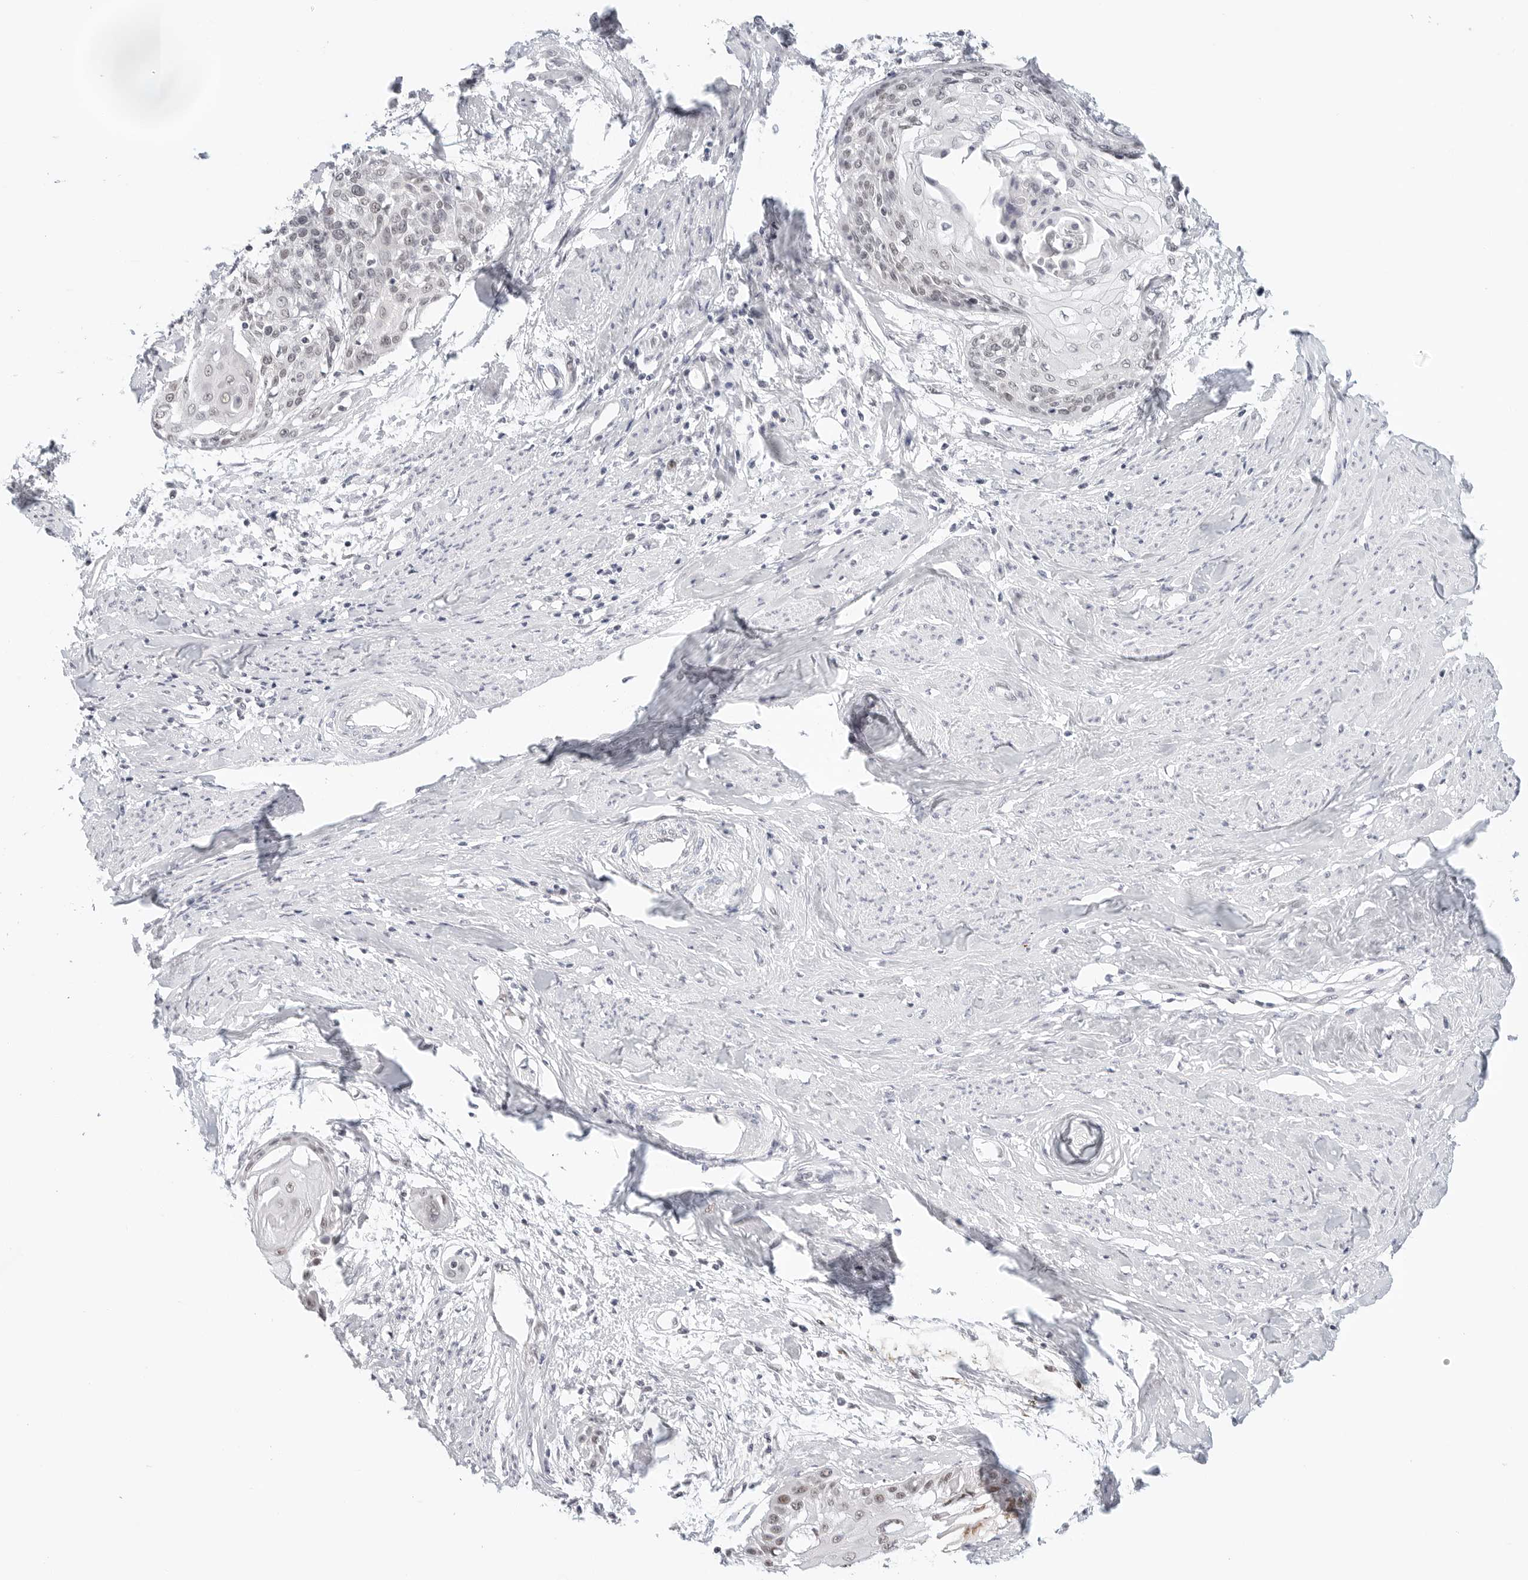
{"staining": {"intensity": "negative", "quantity": "none", "location": "none"}, "tissue": "cervical cancer", "cell_type": "Tumor cells", "image_type": "cancer", "snomed": [{"axis": "morphology", "description": "Squamous cell carcinoma, NOS"}, {"axis": "topography", "description": "Cervix"}], "caption": "This is an immunohistochemistry photomicrograph of squamous cell carcinoma (cervical). There is no staining in tumor cells.", "gene": "TSEN2", "patient": {"sex": "female", "age": 57}}